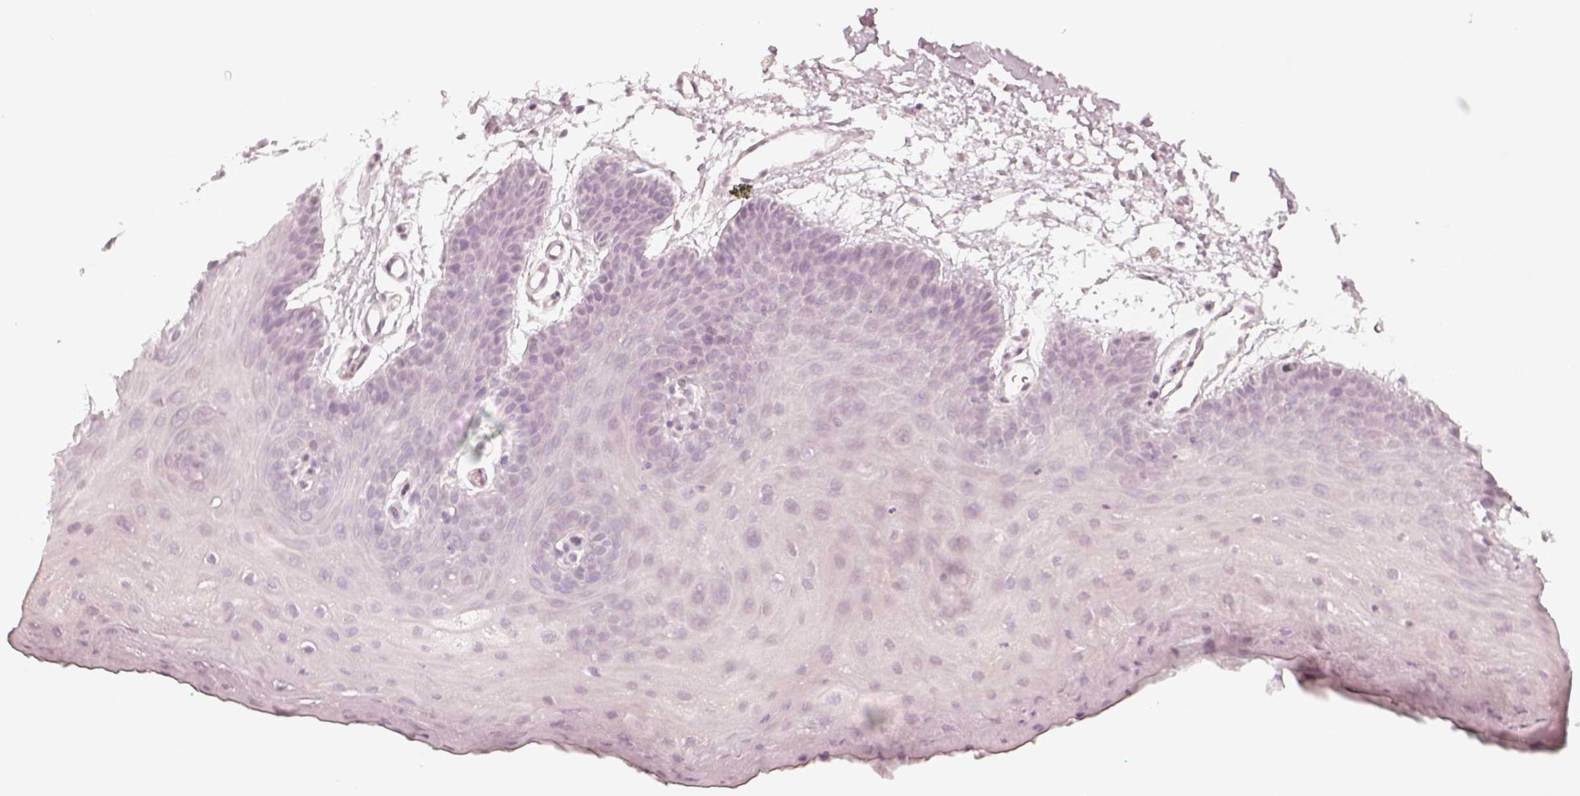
{"staining": {"intensity": "negative", "quantity": "none", "location": "none"}, "tissue": "oral mucosa", "cell_type": "Squamous epithelial cells", "image_type": "normal", "snomed": [{"axis": "morphology", "description": "Normal tissue, NOS"}, {"axis": "morphology", "description": "Squamous cell carcinoma, NOS"}, {"axis": "topography", "description": "Oral tissue"}, {"axis": "topography", "description": "Head-Neck"}], "caption": "IHC of benign human oral mucosa displays no positivity in squamous epithelial cells. (DAB IHC visualized using brightfield microscopy, high magnification).", "gene": "KRTAP2", "patient": {"sex": "female", "age": 50}}